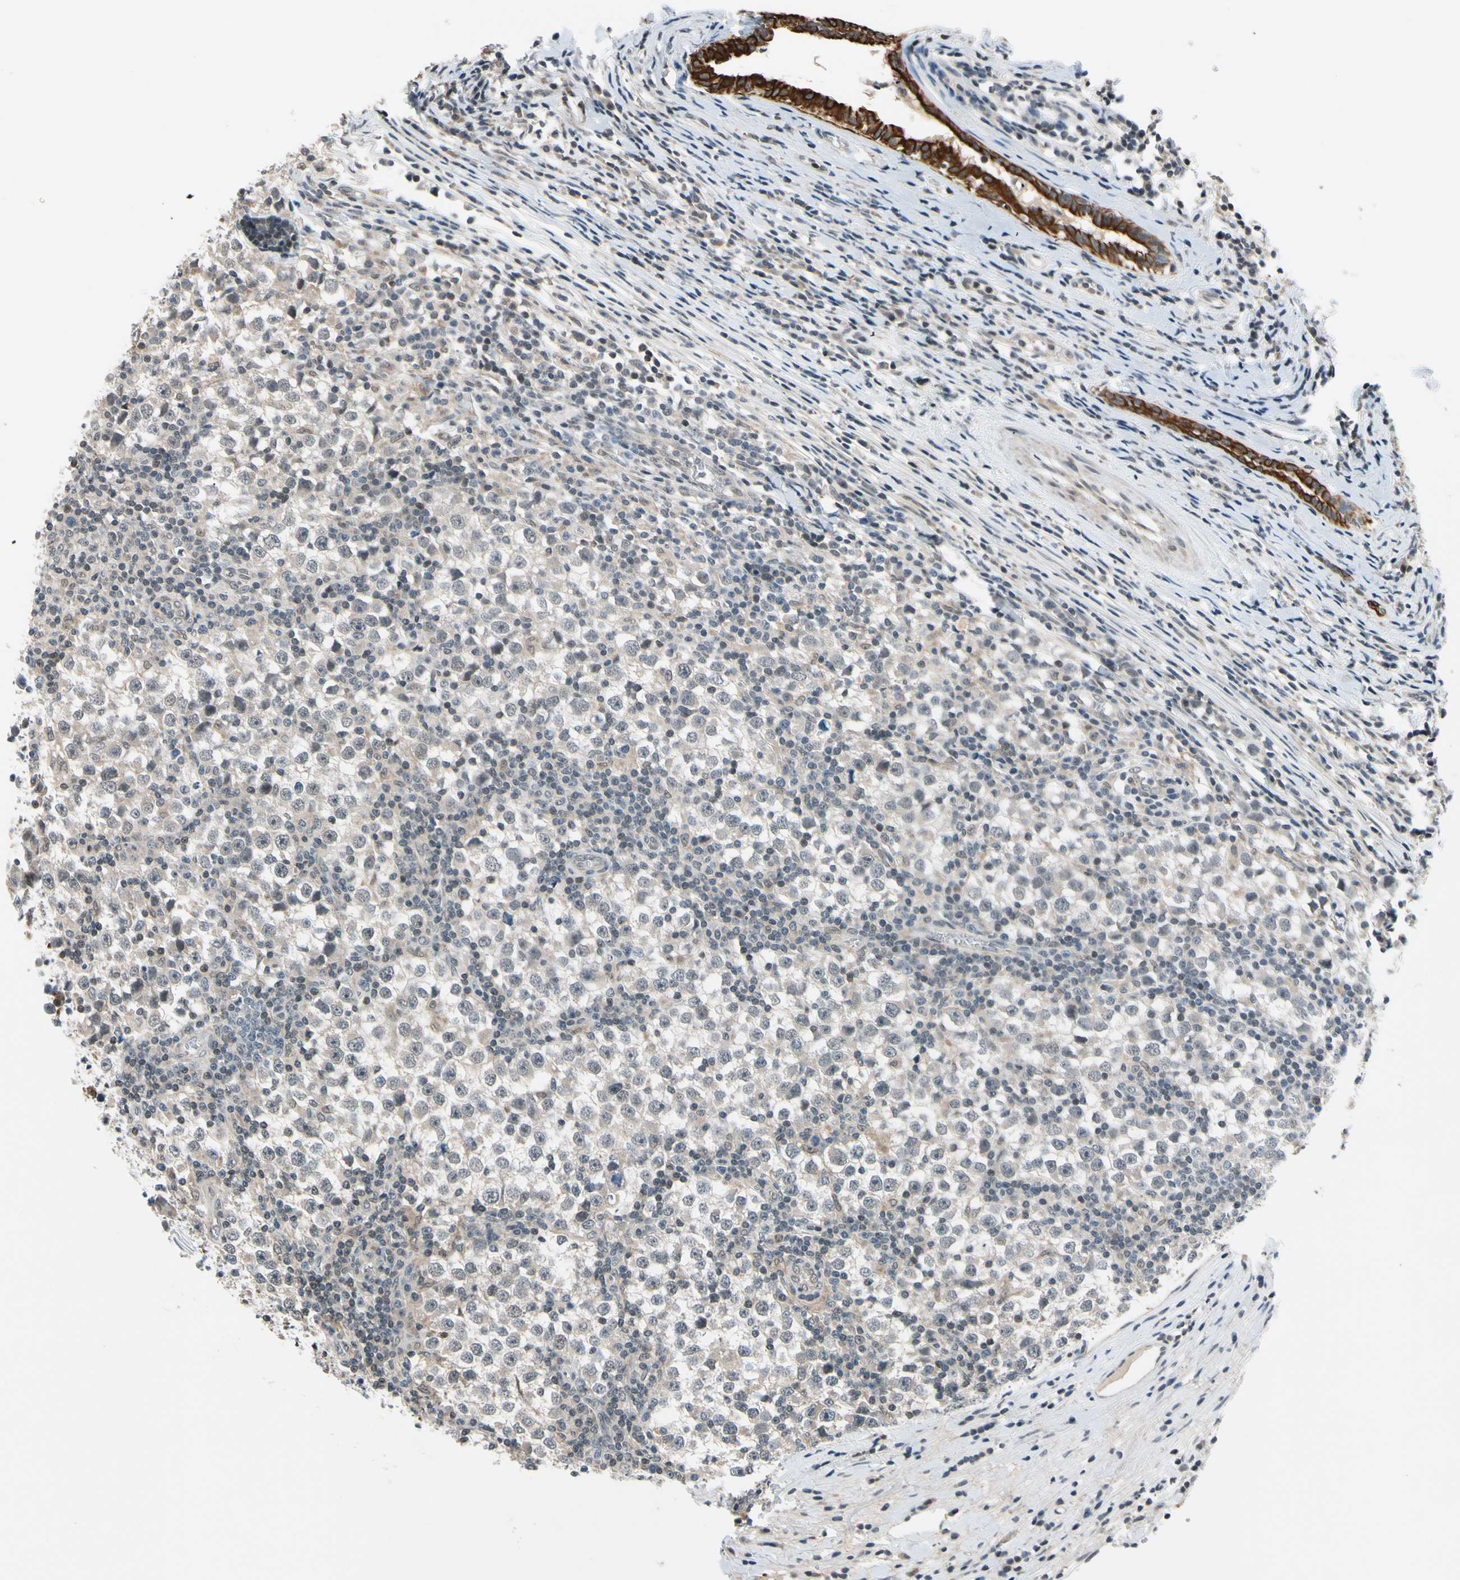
{"staining": {"intensity": "weak", "quantity": "25%-75%", "location": "cytoplasmic/membranous"}, "tissue": "testis cancer", "cell_type": "Tumor cells", "image_type": "cancer", "snomed": [{"axis": "morphology", "description": "Seminoma, NOS"}, {"axis": "topography", "description": "Testis"}], "caption": "Brown immunohistochemical staining in seminoma (testis) exhibits weak cytoplasmic/membranous expression in approximately 25%-75% of tumor cells.", "gene": "TAF12", "patient": {"sex": "male", "age": 65}}